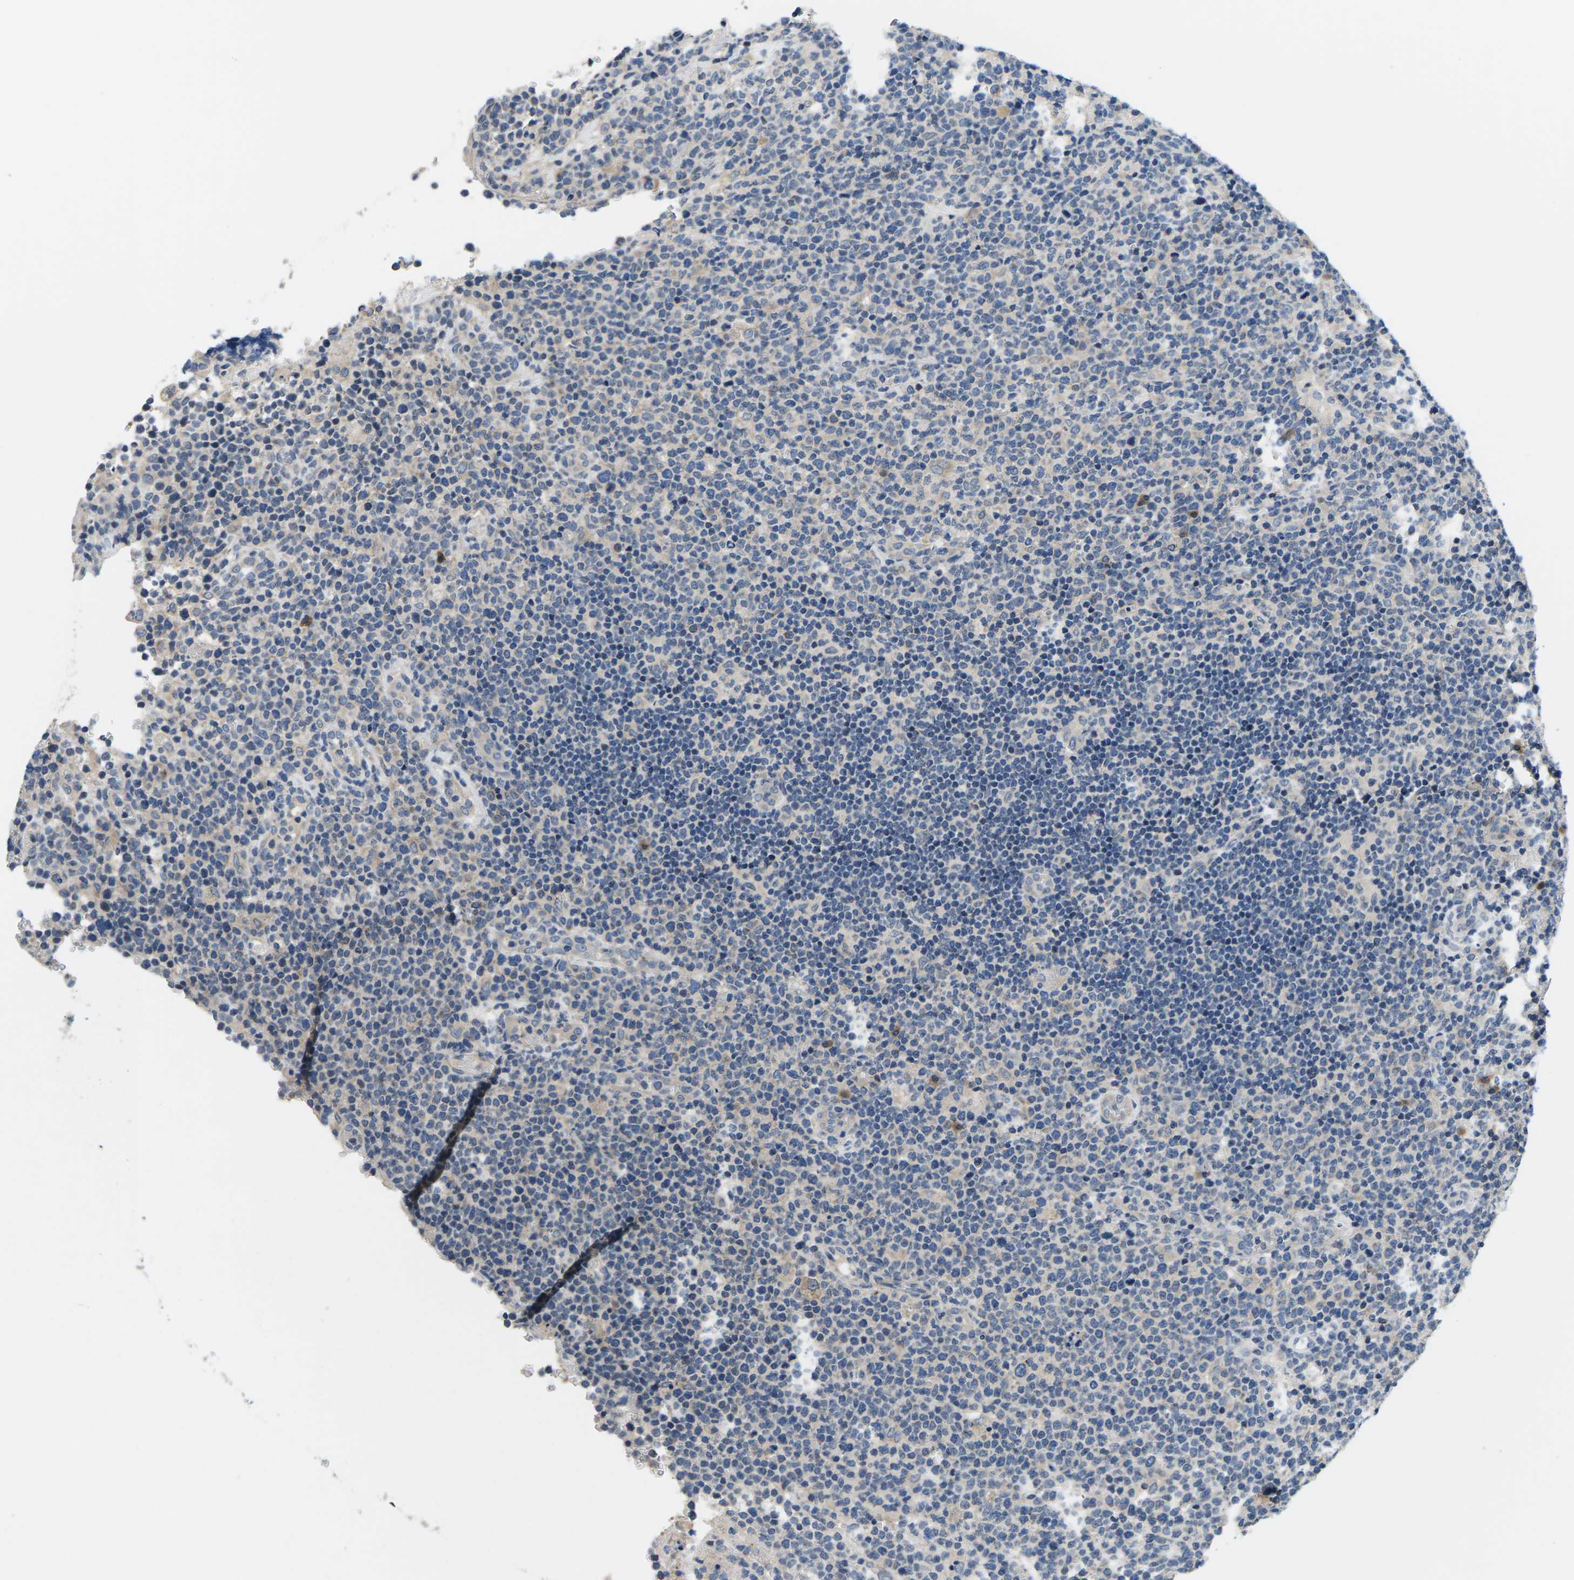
{"staining": {"intensity": "negative", "quantity": "none", "location": "none"}, "tissue": "lymphoma", "cell_type": "Tumor cells", "image_type": "cancer", "snomed": [{"axis": "morphology", "description": "Malignant lymphoma, non-Hodgkin's type, High grade"}, {"axis": "topography", "description": "Lymph node"}], "caption": "IHC image of neoplastic tissue: human high-grade malignant lymphoma, non-Hodgkin's type stained with DAB (3,3'-diaminobenzidine) displays no significant protein expression in tumor cells.", "gene": "ERGIC3", "patient": {"sex": "male", "age": 61}}